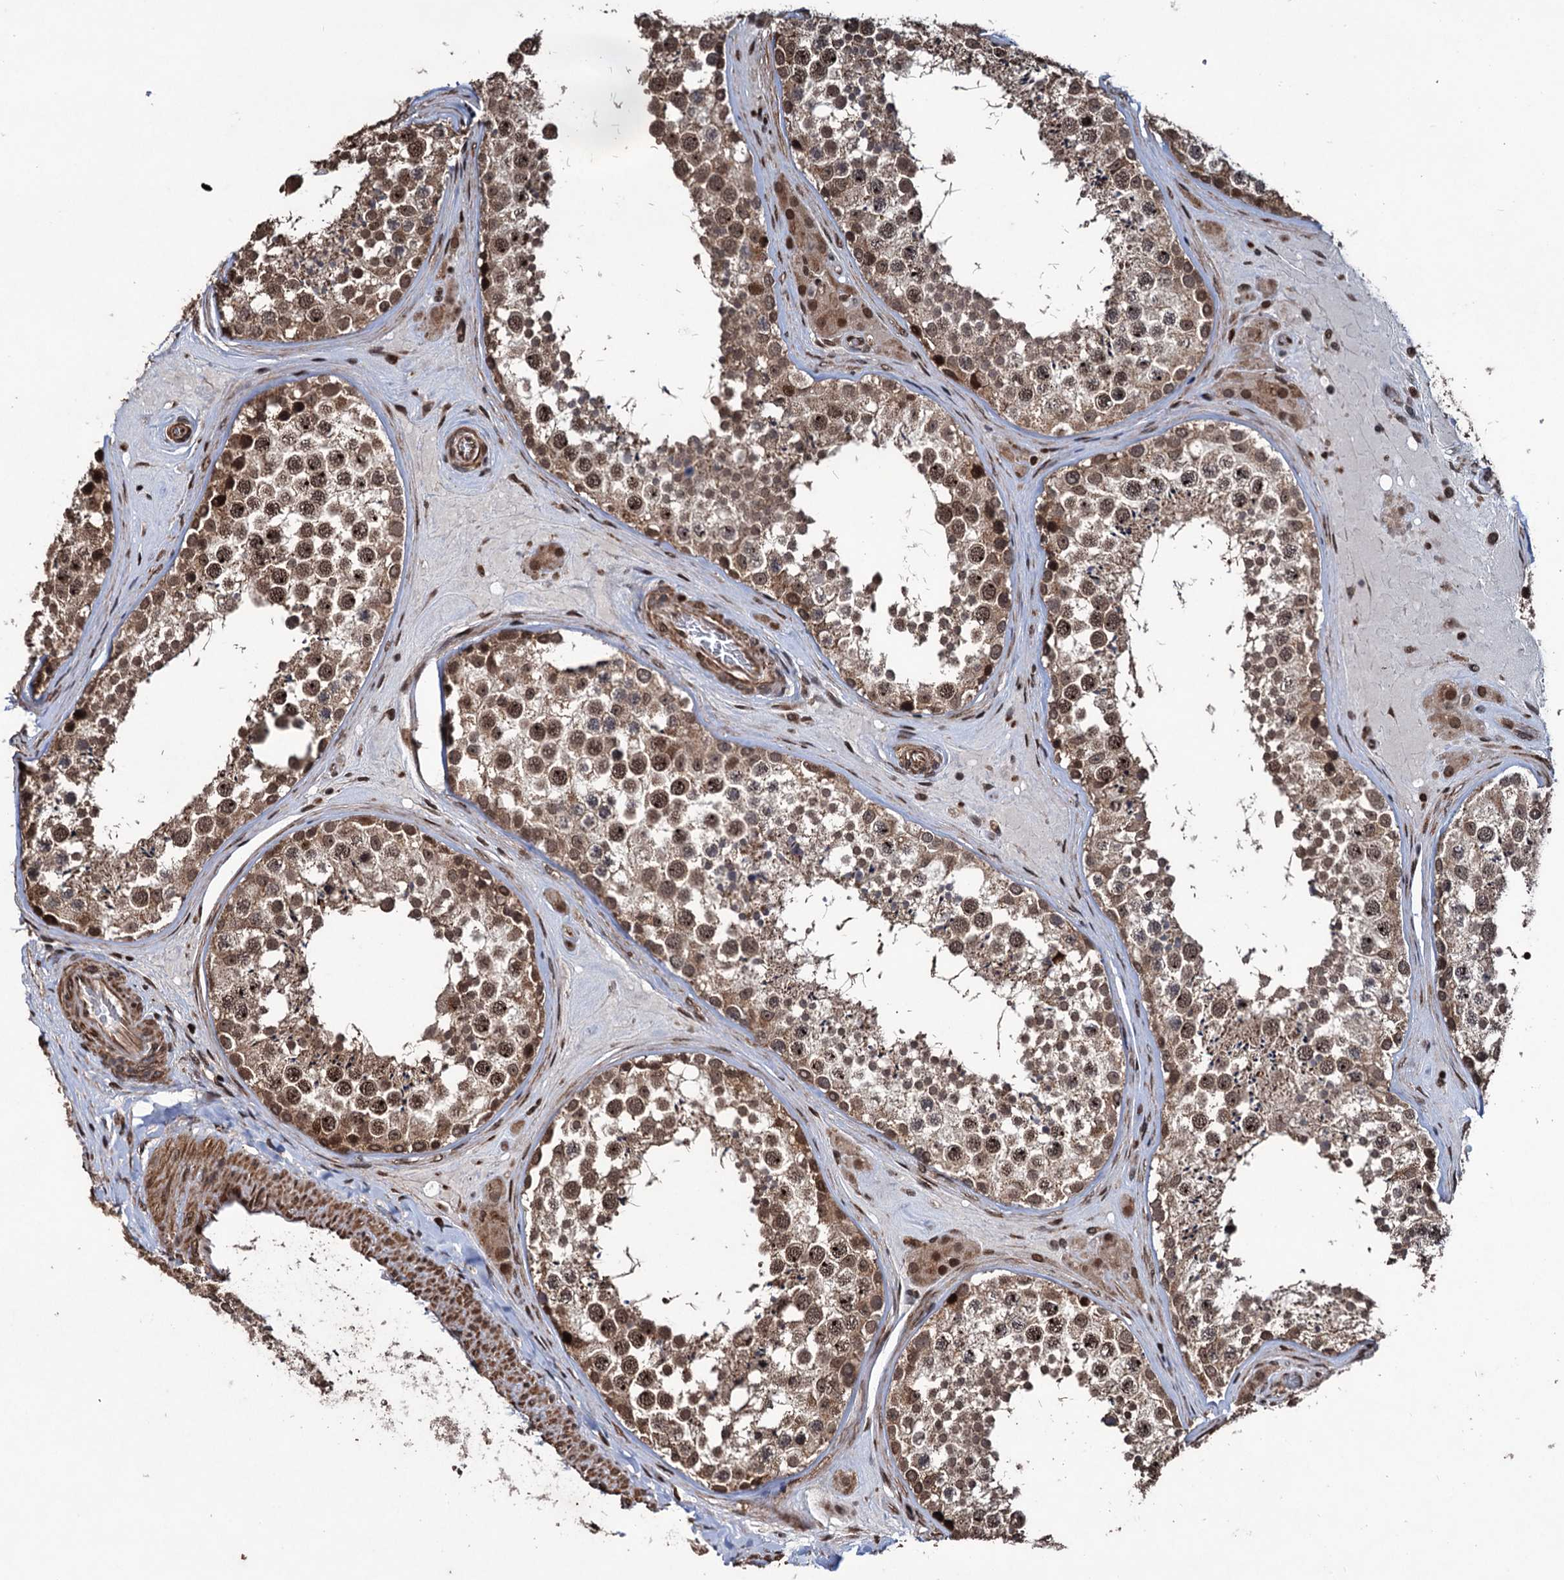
{"staining": {"intensity": "strong", "quantity": ">75%", "location": "cytoplasmic/membranous,nuclear"}, "tissue": "testis", "cell_type": "Cells in seminiferous ducts", "image_type": "normal", "snomed": [{"axis": "morphology", "description": "Normal tissue, NOS"}, {"axis": "topography", "description": "Testis"}], "caption": "The immunohistochemical stain shows strong cytoplasmic/membranous,nuclear positivity in cells in seminiferous ducts of unremarkable testis.", "gene": "EYA4", "patient": {"sex": "male", "age": 46}}